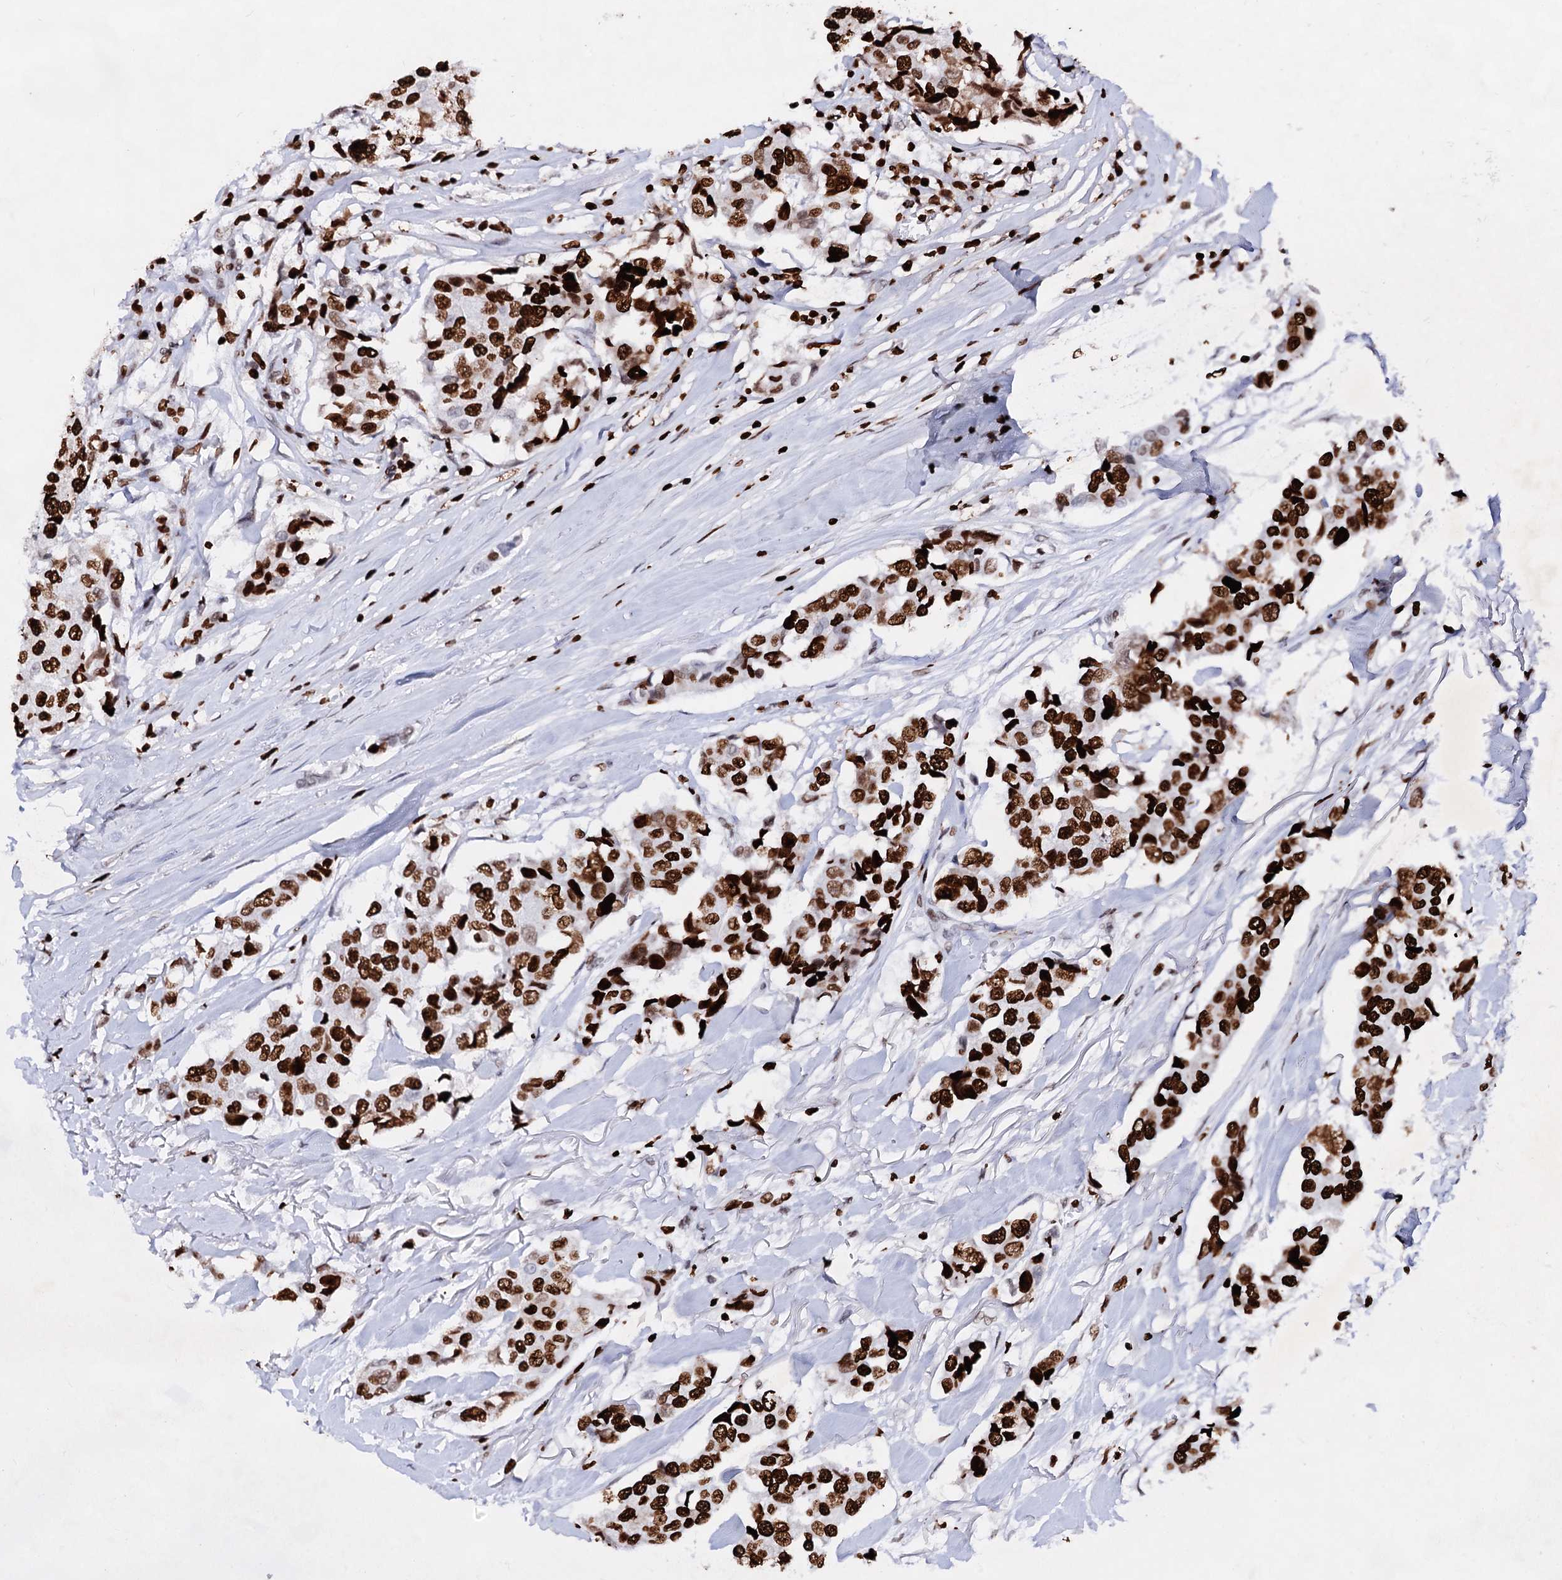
{"staining": {"intensity": "strong", "quantity": ">75%", "location": "nuclear"}, "tissue": "breast cancer", "cell_type": "Tumor cells", "image_type": "cancer", "snomed": [{"axis": "morphology", "description": "Duct carcinoma"}, {"axis": "topography", "description": "Breast"}], "caption": "Protein expression analysis of breast intraductal carcinoma reveals strong nuclear positivity in about >75% of tumor cells.", "gene": "HMGB2", "patient": {"sex": "female", "age": 80}}